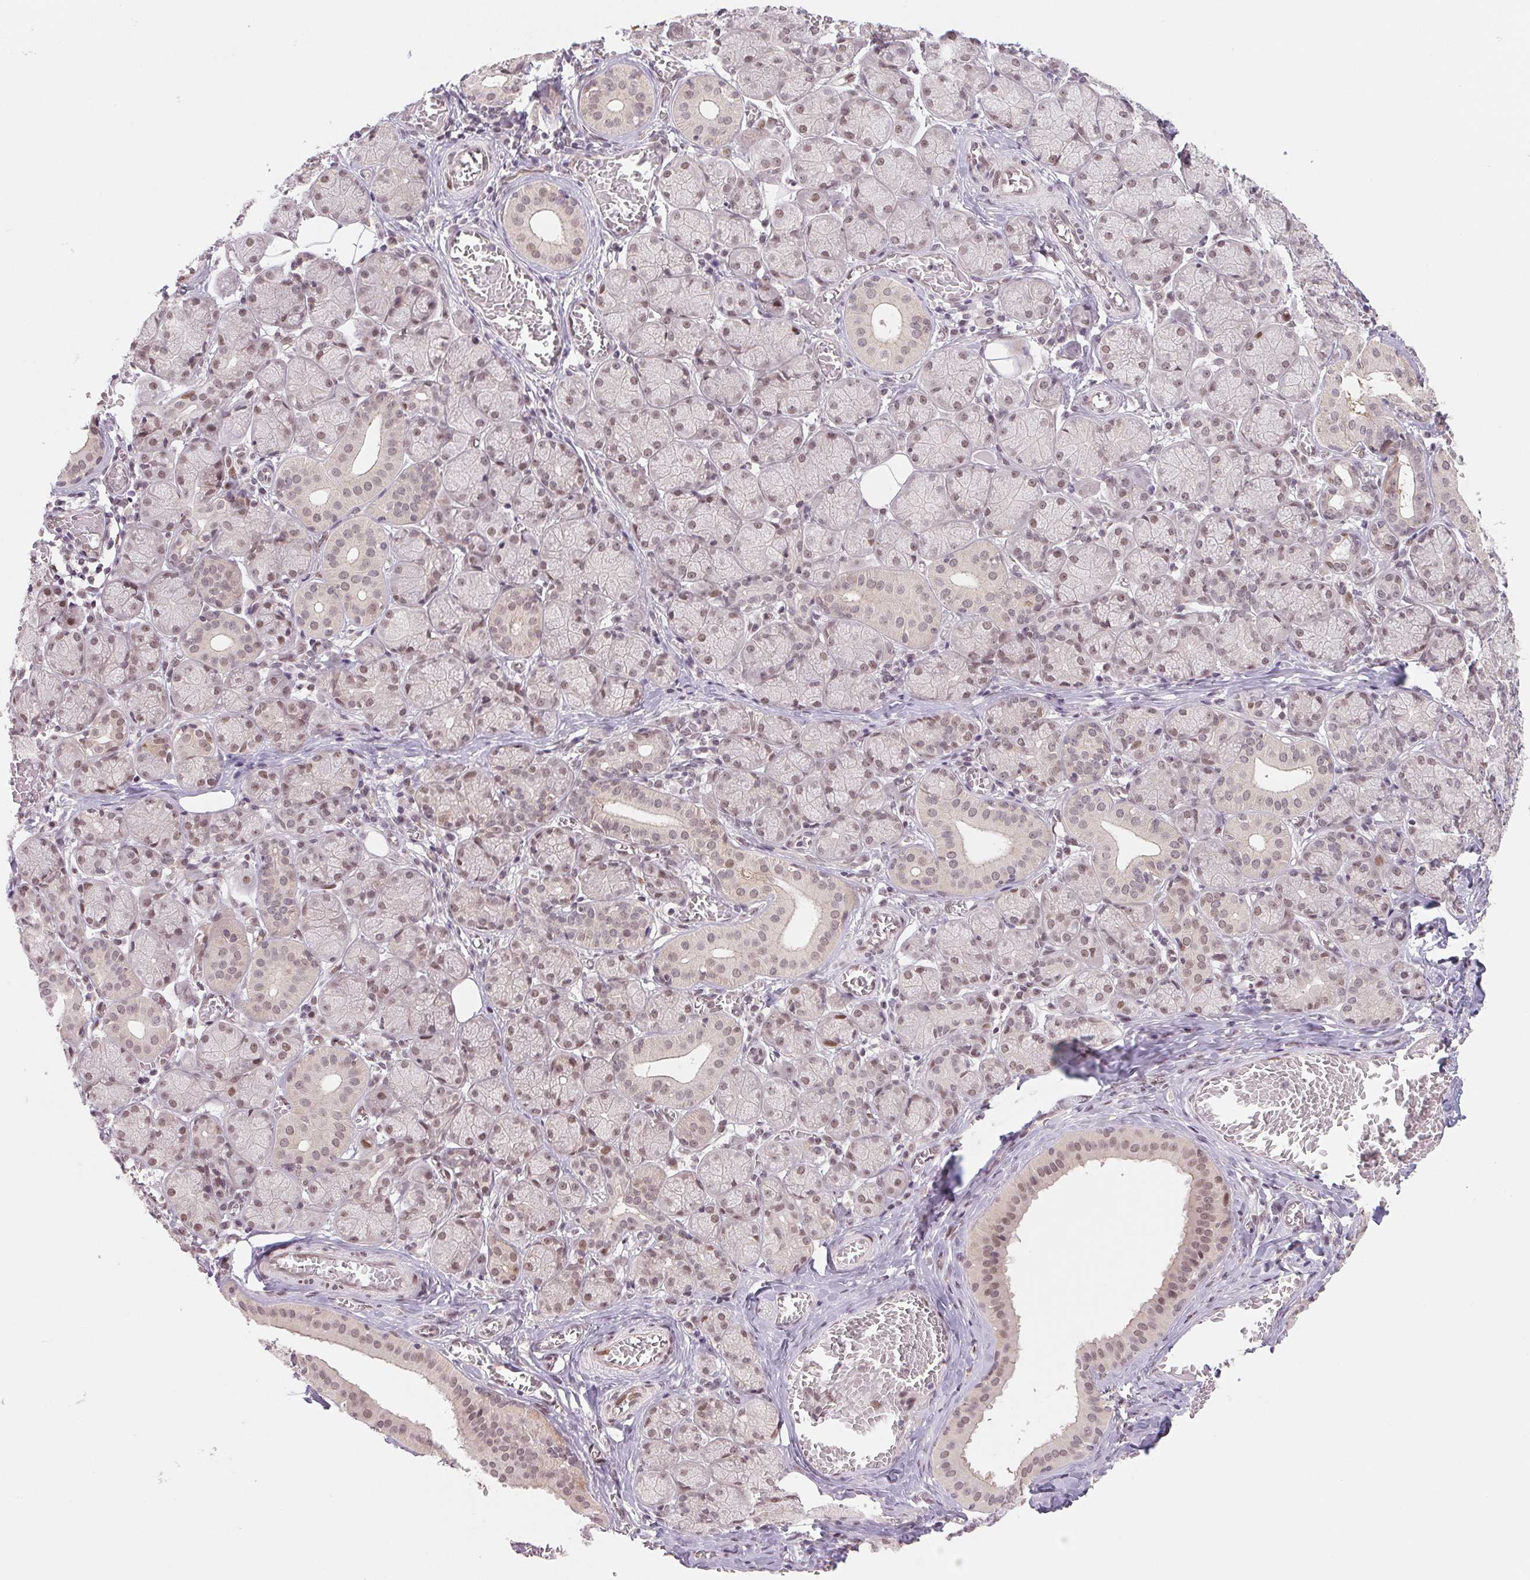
{"staining": {"intensity": "moderate", "quantity": "<25%", "location": "nuclear"}, "tissue": "salivary gland", "cell_type": "Glandular cells", "image_type": "normal", "snomed": [{"axis": "morphology", "description": "Normal tissue, NOS"}, {"axis": "topography", "description": "Salivary gland"}, {"axis": "topography", "description": "Peripheral nerve tissue"}], "caption": "Protein staining reveals moderate nuclear staining in about <25% of glandular cells in unremarkable salivary gland. (Stains: DAB (3,3'-diaminobenzidine) in brown, nuclei in blue, Microscopy: brightfield microscopy at high magnification).", "gene": "DNAJB6", "patient": {"sex": "female", "age": 24}}